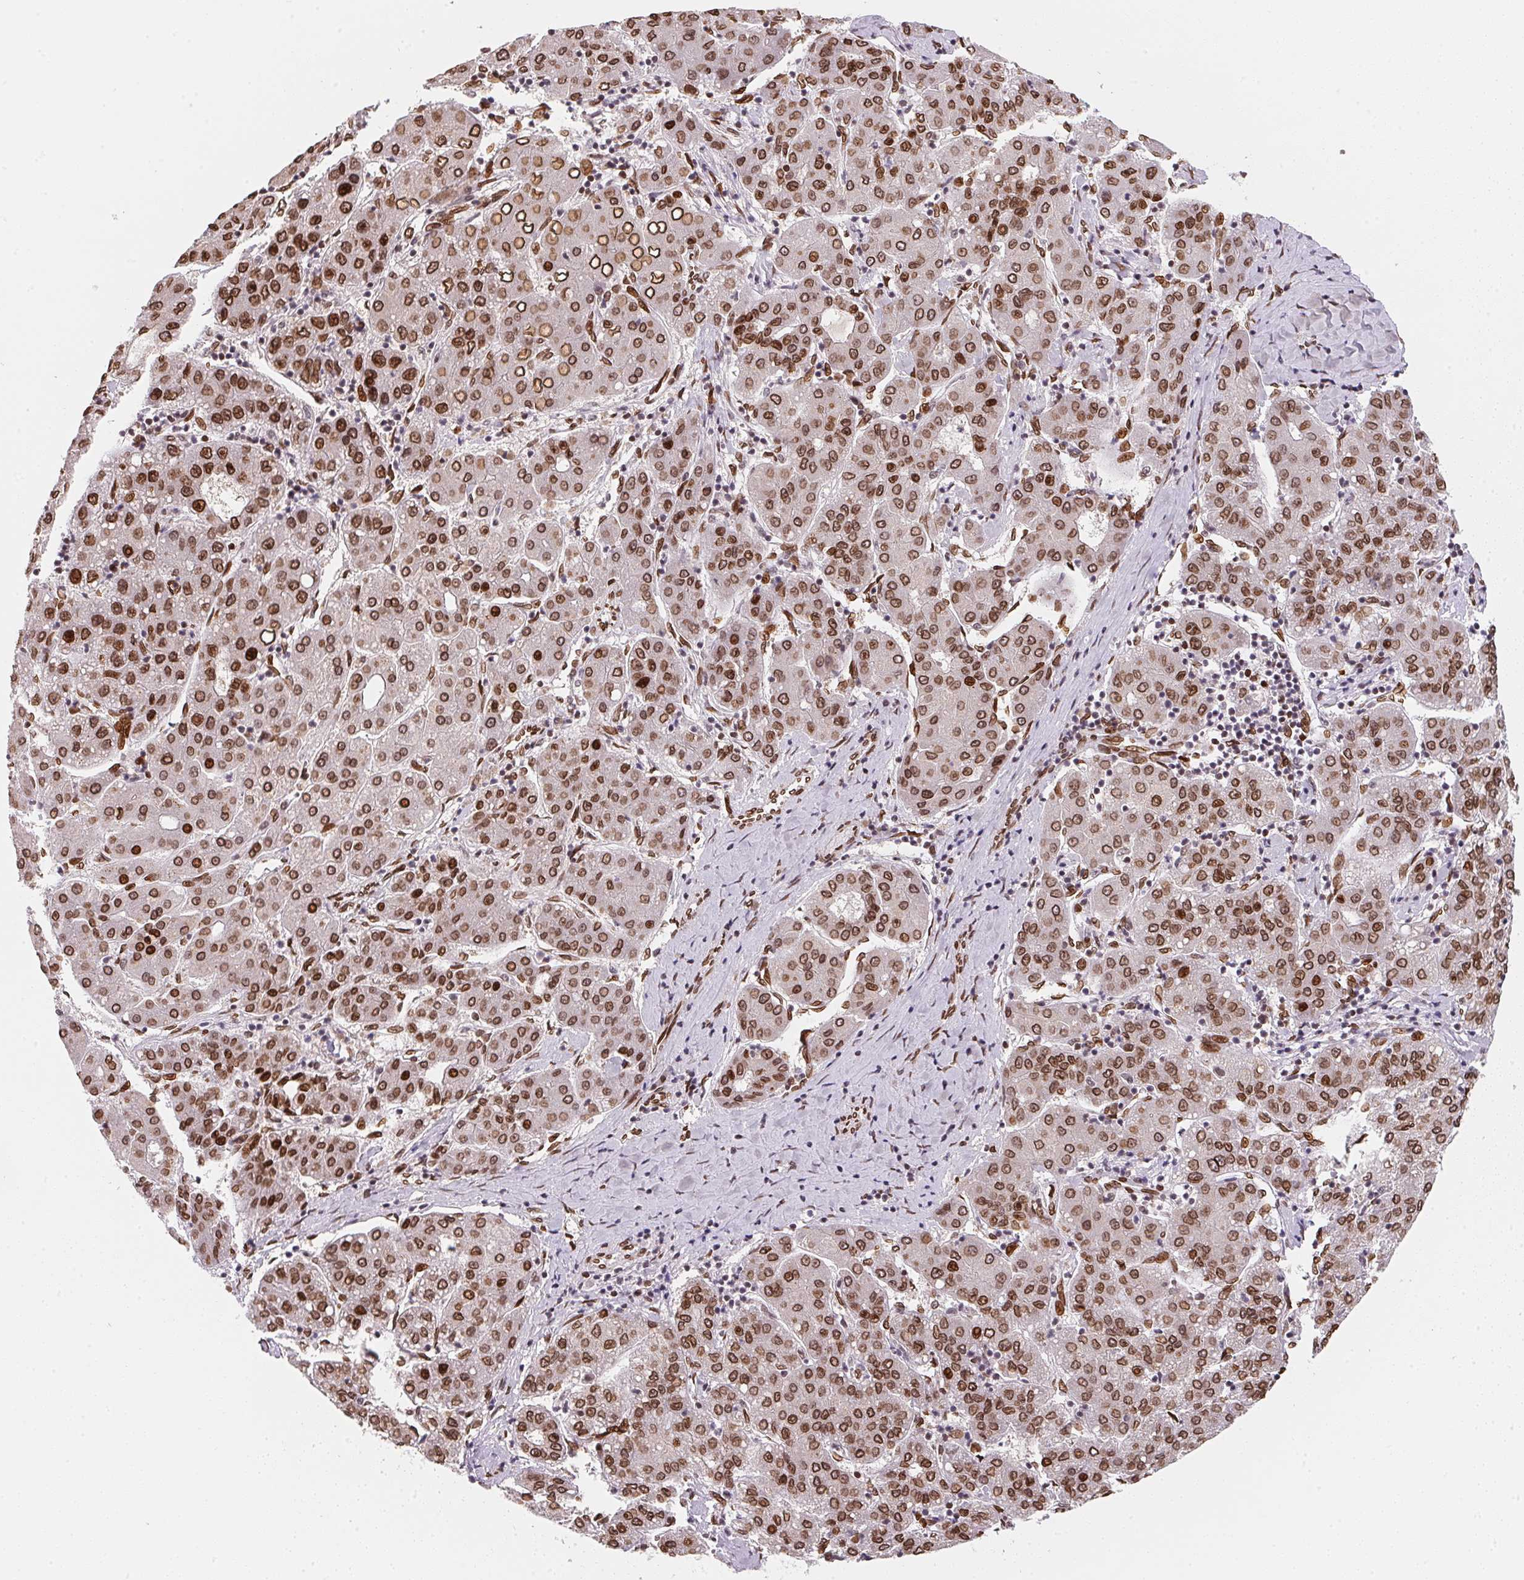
{"staining": {"intensity": "strong", "quantity": ">75%", "location": "cytoplasmic/membranous,nuclear"}, "tissue": "liver cancer", "cell_type": "Tumor cells", "image_type": "cancer", "snomed": [{"axis": "morphology", "description": "Carcinoma, Hepatocellular, NOS"}, {"axis": "topography", "description": "Liver"}], "caption": "Approximately >75% of tumor cells in liver cancer display strong cytoplasmic/membranous and nuclear protein positivity as visualized by brown immunohistochemical staining.", "gene": "SAP30BP", "patient": {"sex": "male", "age": 65}}